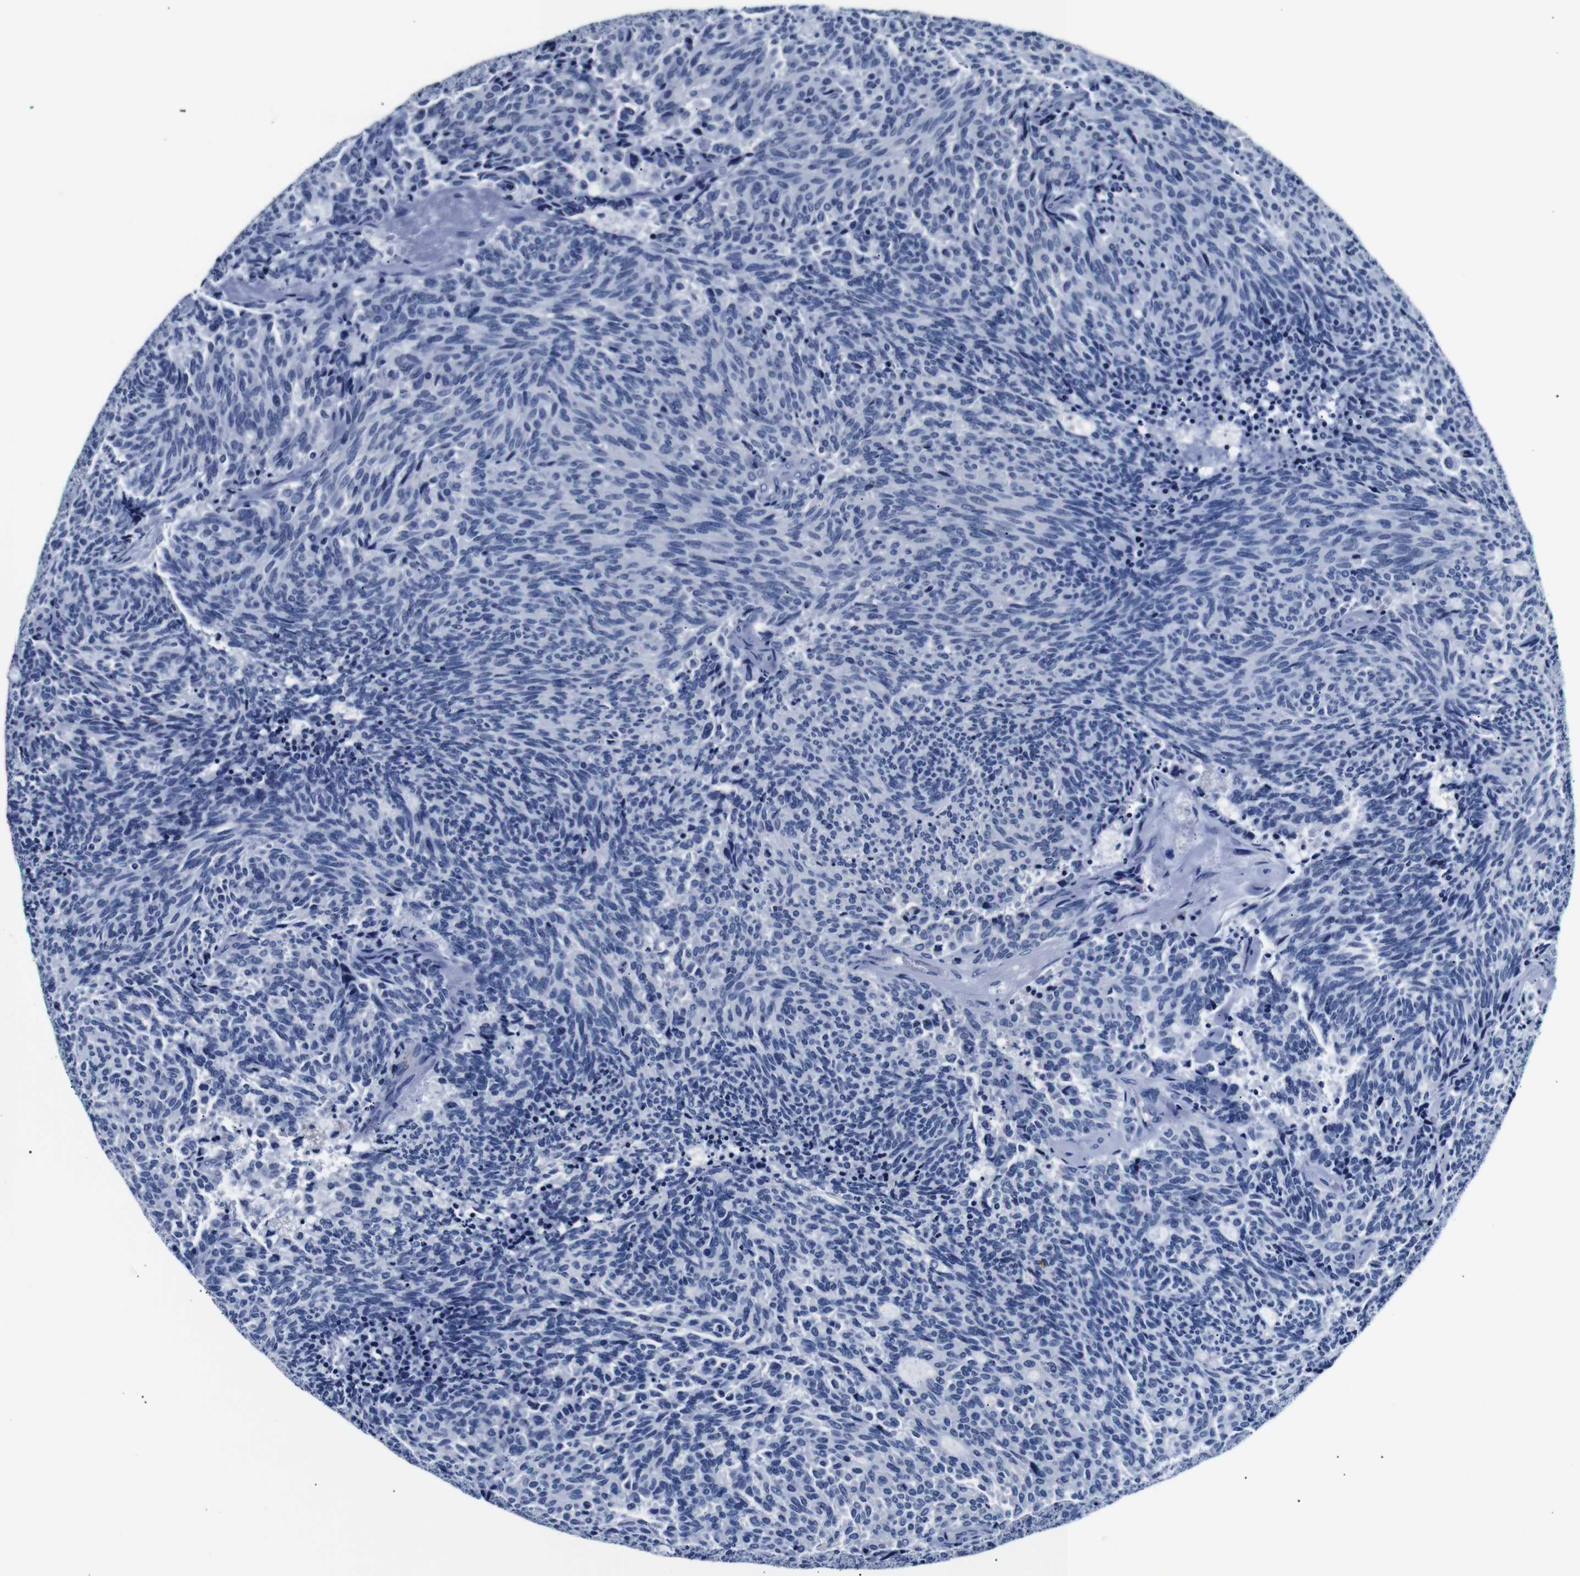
{"staining": {"intensity": "negative", "quantity": "none", "location": "none"}, "tissue": "carcinoid", "cell_type": "Tumor cells", "image_type": "cancer", "snomed": [{"axis": "morphology", "description": "Carcinoid, malignant, NOS"}, {"axis": "topography", "description": "Pancreas"}], "caption": "Carcinoid (malignant) was stained to show a protein in brown. There is no significant positivity in tumor cells. (DAB (3,3'-diaminobenzidine) immunohistochemistry (IHC) with hematoxylin counter stain).", "gene": "GAP43", "patient": {"sex": "female", "age": 54}}